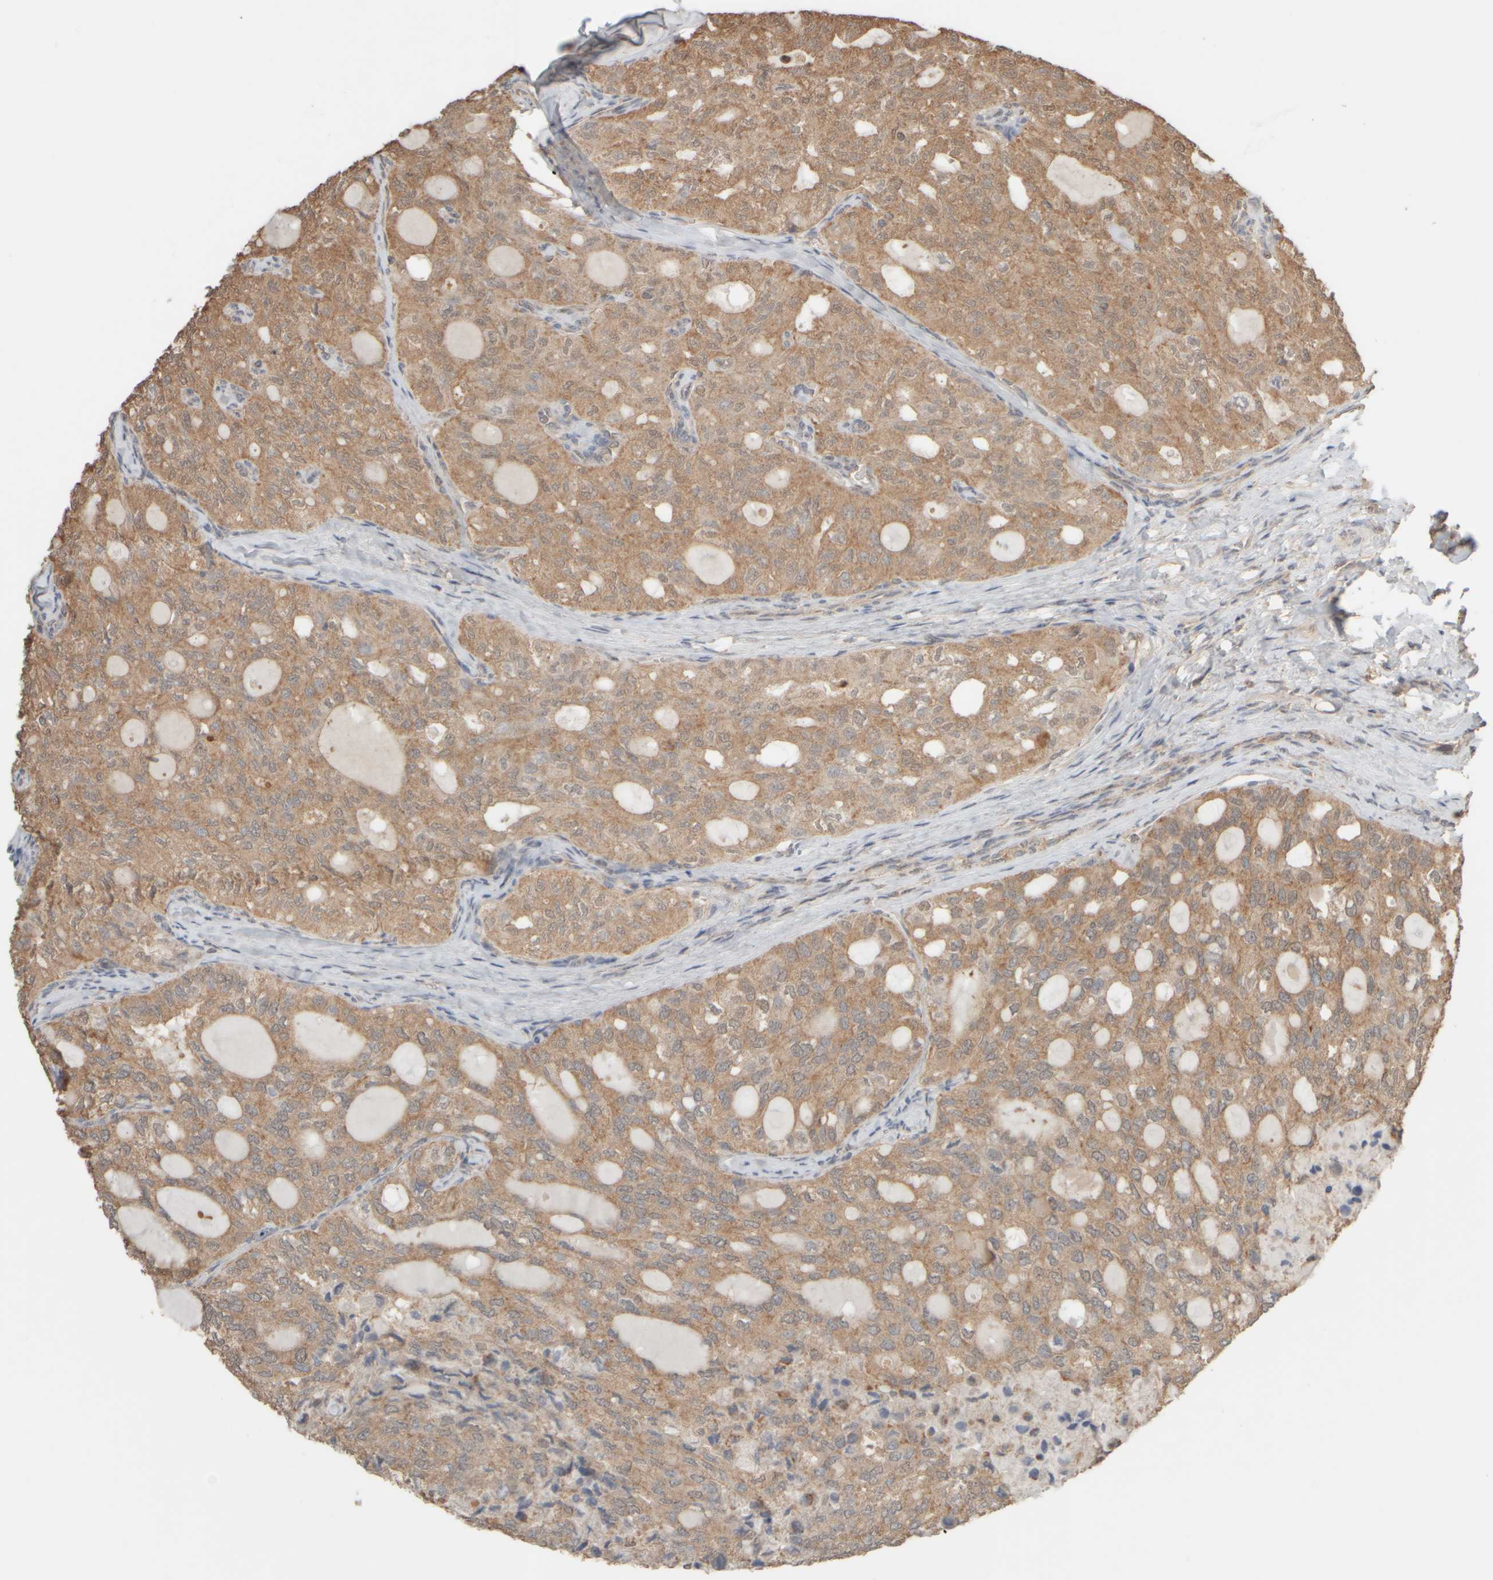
{"staining": {"intensity": "moderate", "quantity": ">75%", "location": "cytoplasmic/membranous"}, "tissue": "thyroid cancer", "cell_type": "Tumor cells", "image_type": "cancer", "snomed": [{"axis": "morphology", "description": "Follicular adenoma carcinoma, NOS"}, {"axis": "topography", "description": "Thyroid gland"}], "caption": "Immunohistochemical staining of follicular adenoma carcinoma (thyroid) demonstrates moderate cytoplasmic/membranous protein positivity in about >75% of tumor cells. (Brightfield microscopy of DAB IHC at high magnification).", "gene": "EIF2B3", "patient": {"sex": "male", "age": 75}}